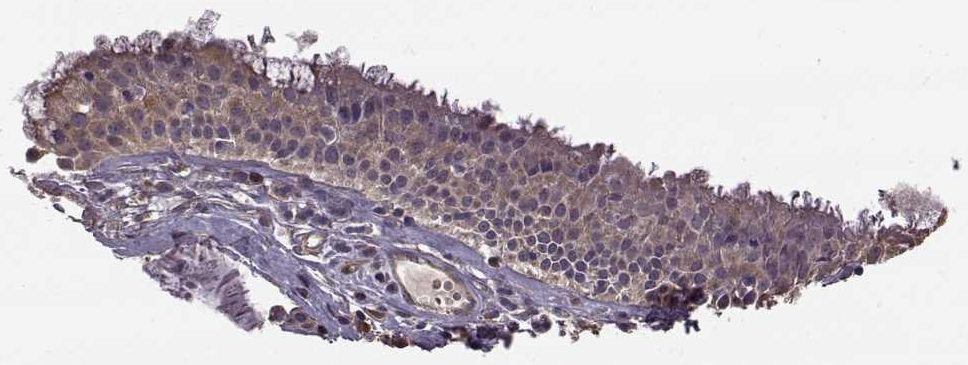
{"staining": {"intensity": "moderate", "quantity": ">75%", "location": "cytoplasmic/membranous"}, "tissue": "nasopharynx", "cell_type": "Respiratory epithelial cells", "image_type": "normal", "snomed": [{"axis": "morphology", "description": "Normal tissue, NOS"}, {"axis": "topography", "description": "Nasopharynx"}], "caption": "A medium amount of moderate cytoplasmic/membranous positivity is identified in approximately >75% of respiratory epithelial cells in normal nasopharynx. The staining was performed using DAB (3,3'-diaminobenzidine), with brown indicating positive protein expression. Nuclei are stained blue with hematoxylin.", "gene": "NME1", "patient": {"sex": "male", "age": 31}}